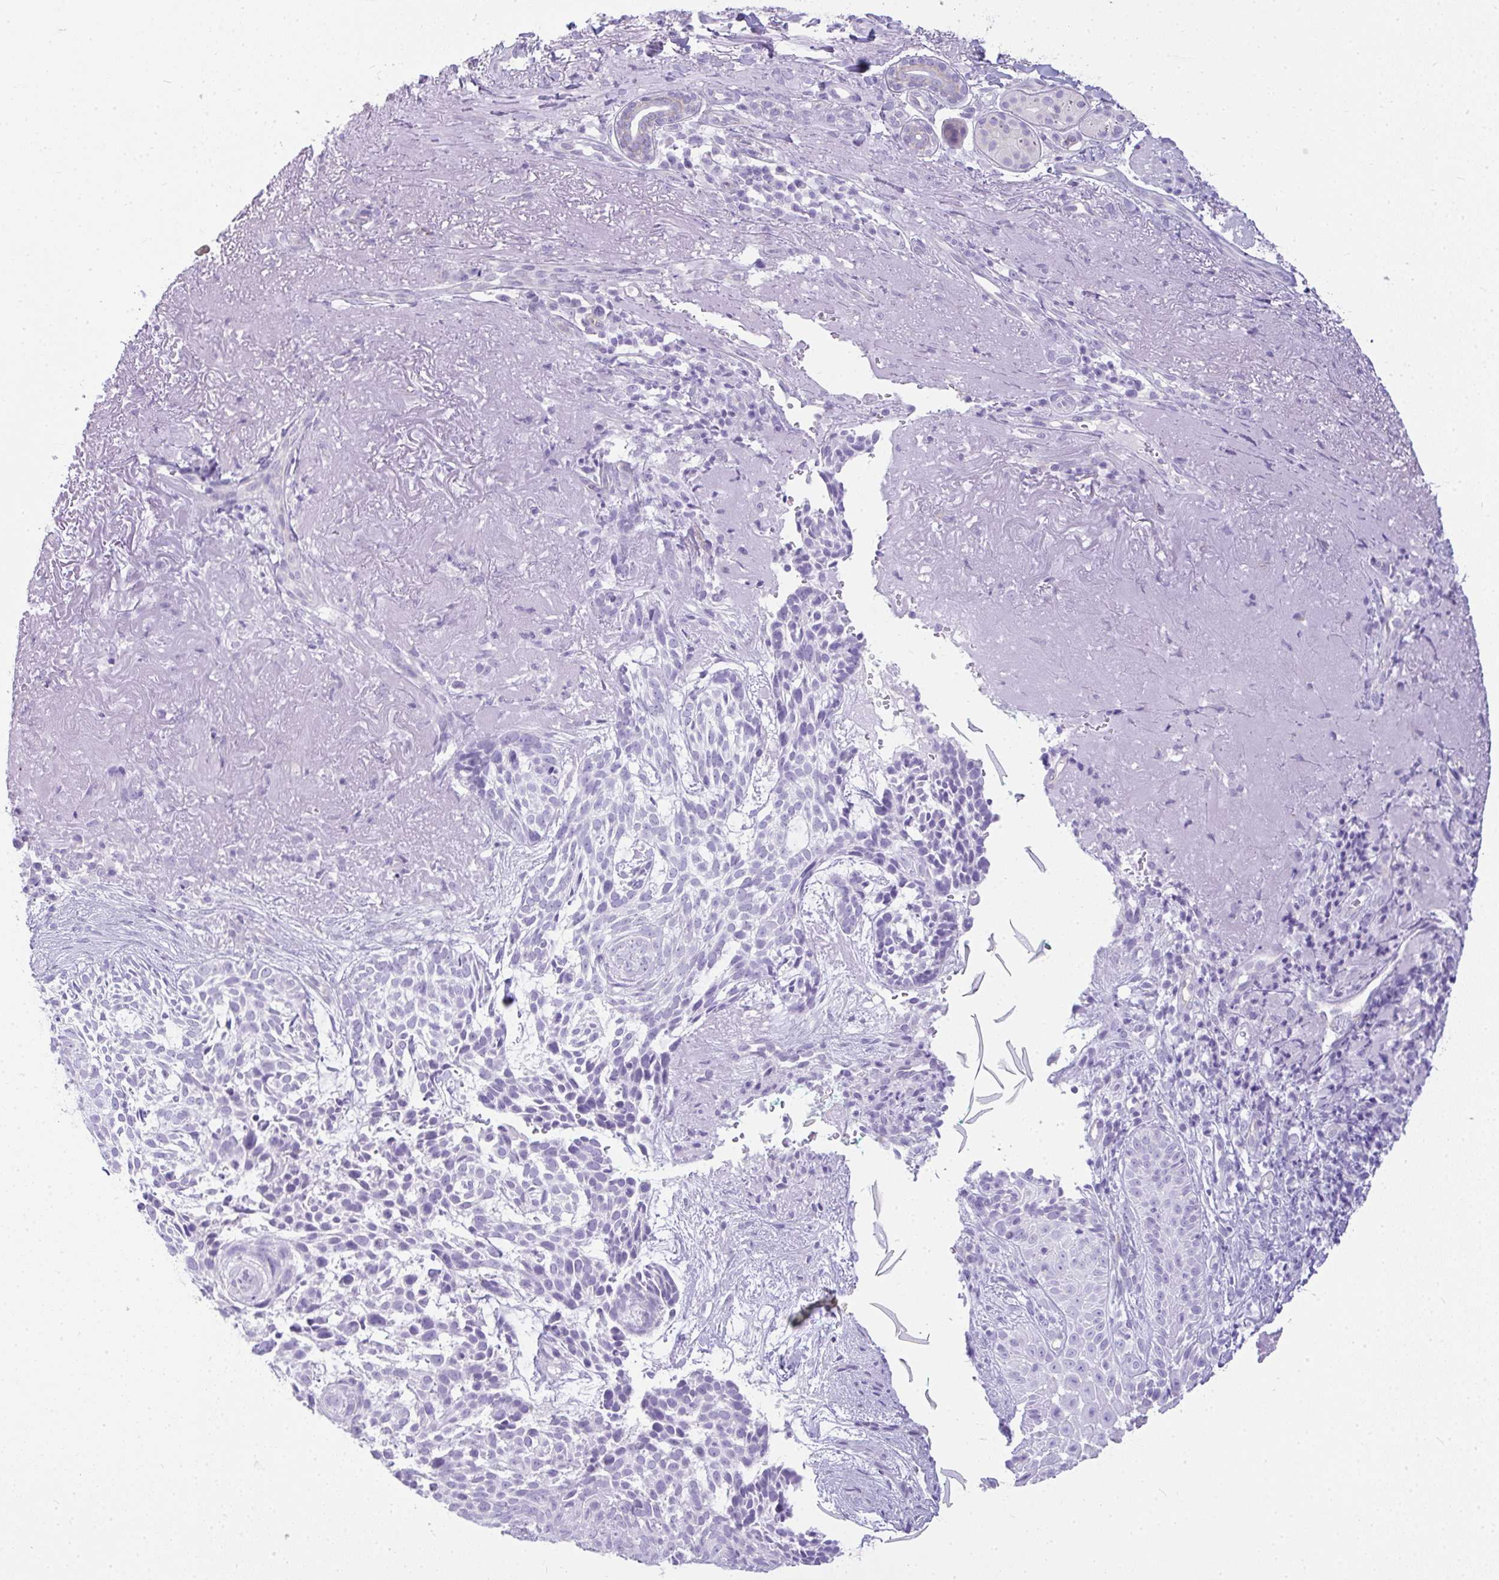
{"staining": {"intensity": "negative", "quantity": "none", "location": "none"}, "tissue": "skin cancer", "cell_type": "Tumor cells", "image_type": "cancer", "snomed": [{"axis": "morphology", "description": "Basal cell carcinoma"}, {"axis": "topography", "description": "Skin"}, {"axis": "topography", "description": "Skin of face"}], "caption": "Micrograph shows no protein expression in tumor cells of basal cell carcinoma (skin) tissue.", "gene": "RASL10A", "patient": {"sex": "female", "age": 80}}